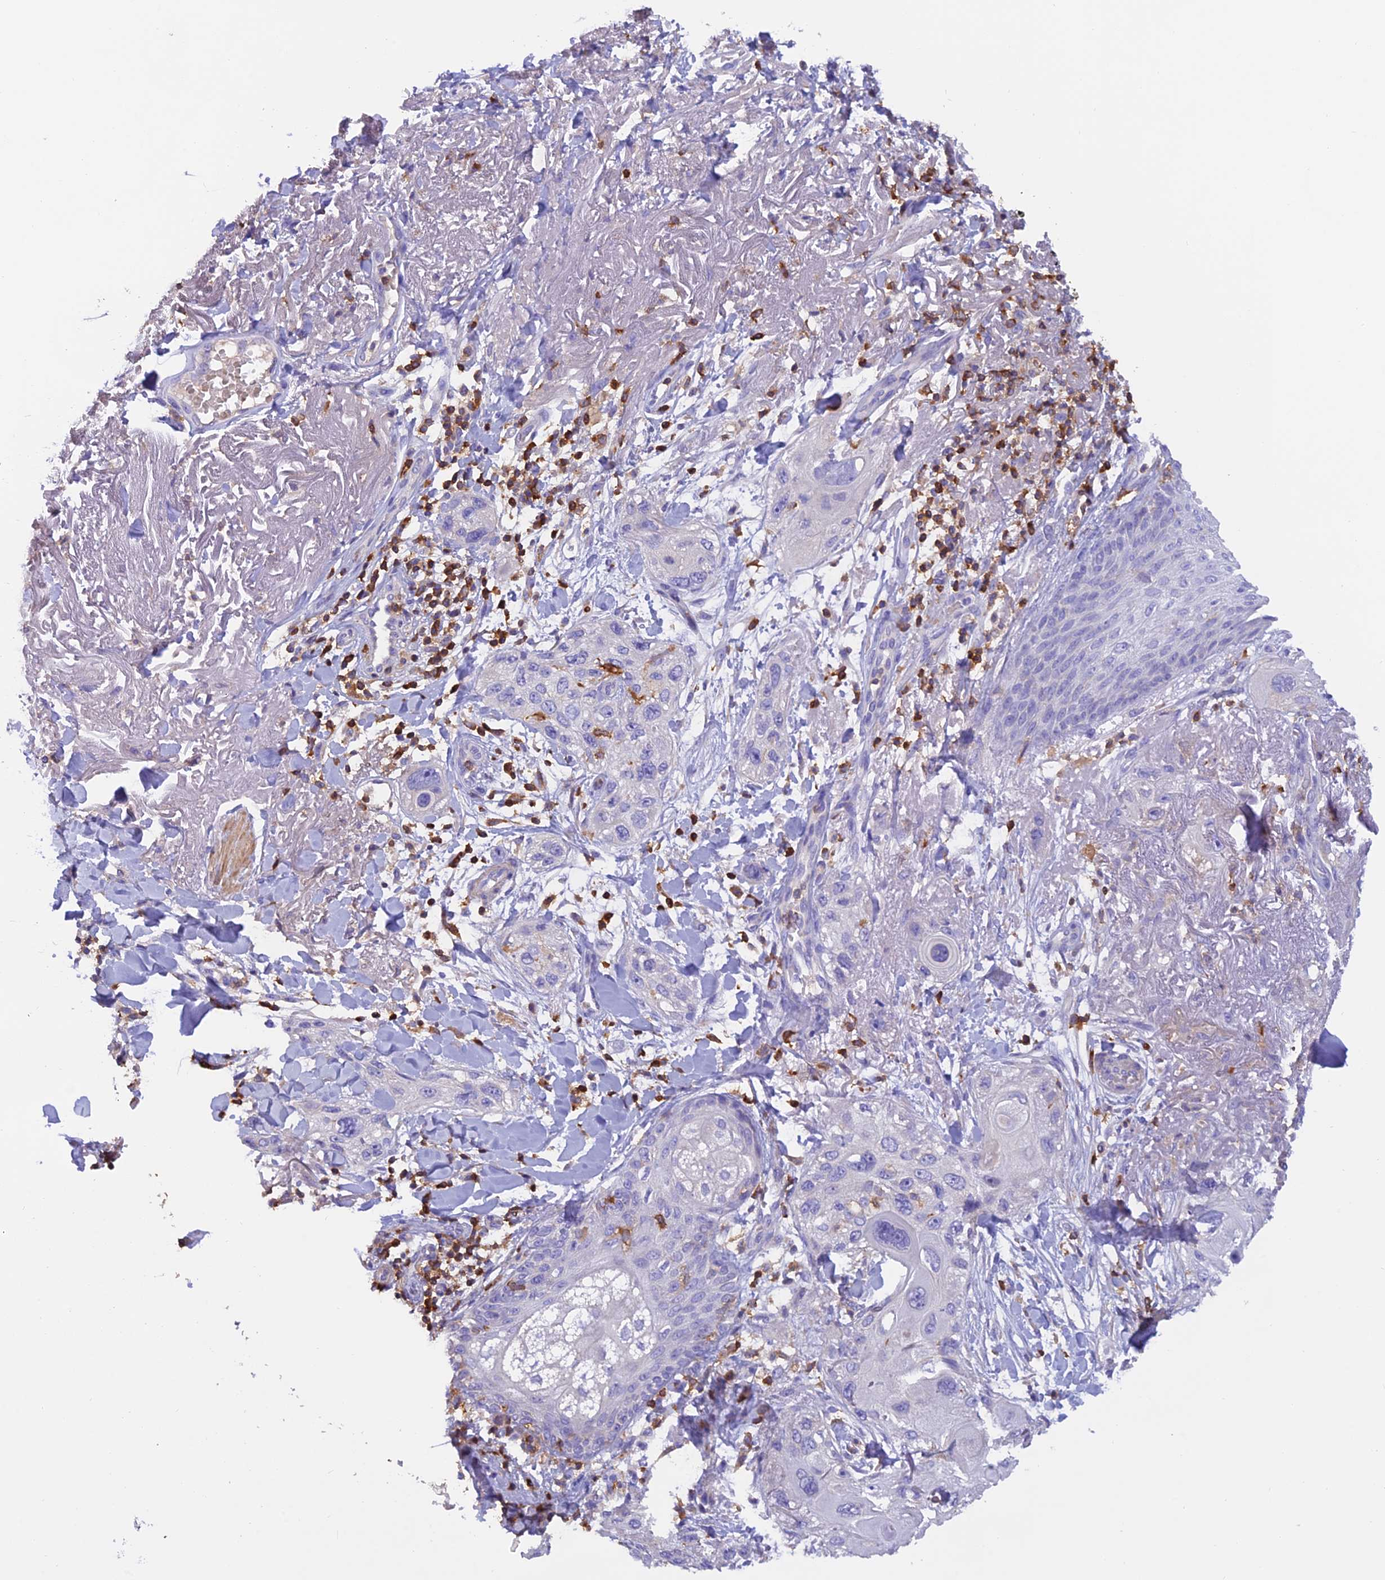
{"staining": {"intensity": "negative", "quantity": "none", "location": "none"}, "tissue": "skin cancer", "cell_type": "Tumor cells", "image_type": "cancer", "snomed": [{"axis": "morphology", "description": "Normal tissue, NOS"}, {"axis": "morphology", "description": "Squamous cell carcinoma, NOS"}, {"axis": "topography", "description": "Skin"}], "caption": "A histopathology image of human skin cancer (squamous cell carcinoma) is negative for staining in tumor cells.", "gene": "LPXN", "patient": {"sex": "male", "age": 72}}